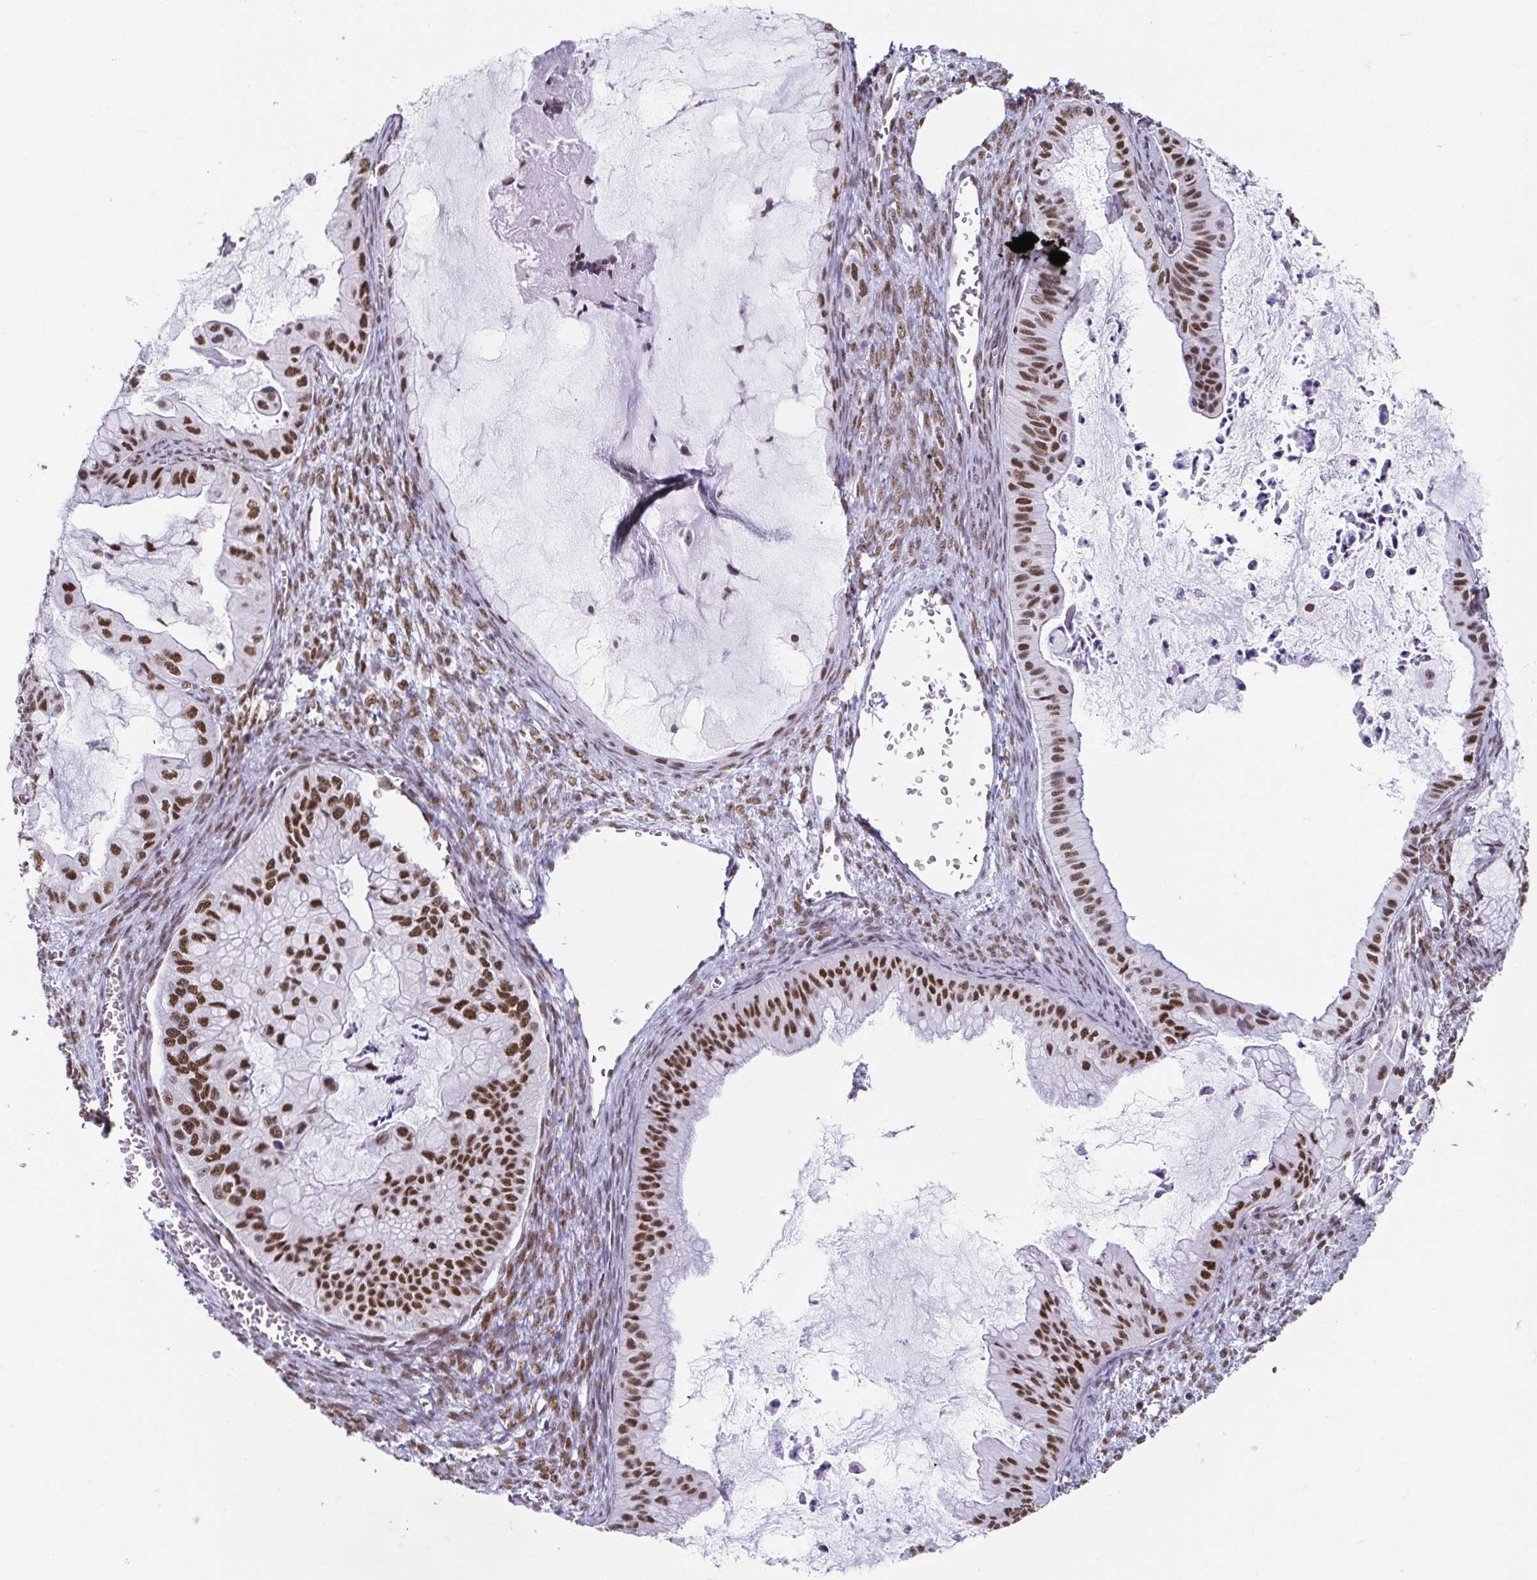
{"staining": {"intensity": "moderate", "quantity": ">75%", "location": "nuclear"}, "tissue": "ovarian cancer", "cell_type": "Tumor cells", "image_type": "cancer", "snomed": [{"axis": "morphology", "description": "Cystadenocarcinoma, mucinous, NOS"}, {"axis": "topography", "description": "Ovary"}], "caption": "Immunohistochemical staining of ovarian mucinous cystadenocarcinoma demonstrates medium levels of moderate nuclear expression in about >75% of tumor cells.", "gene": "EWSR1", "patient": {"sex": "female", "age": 72}}